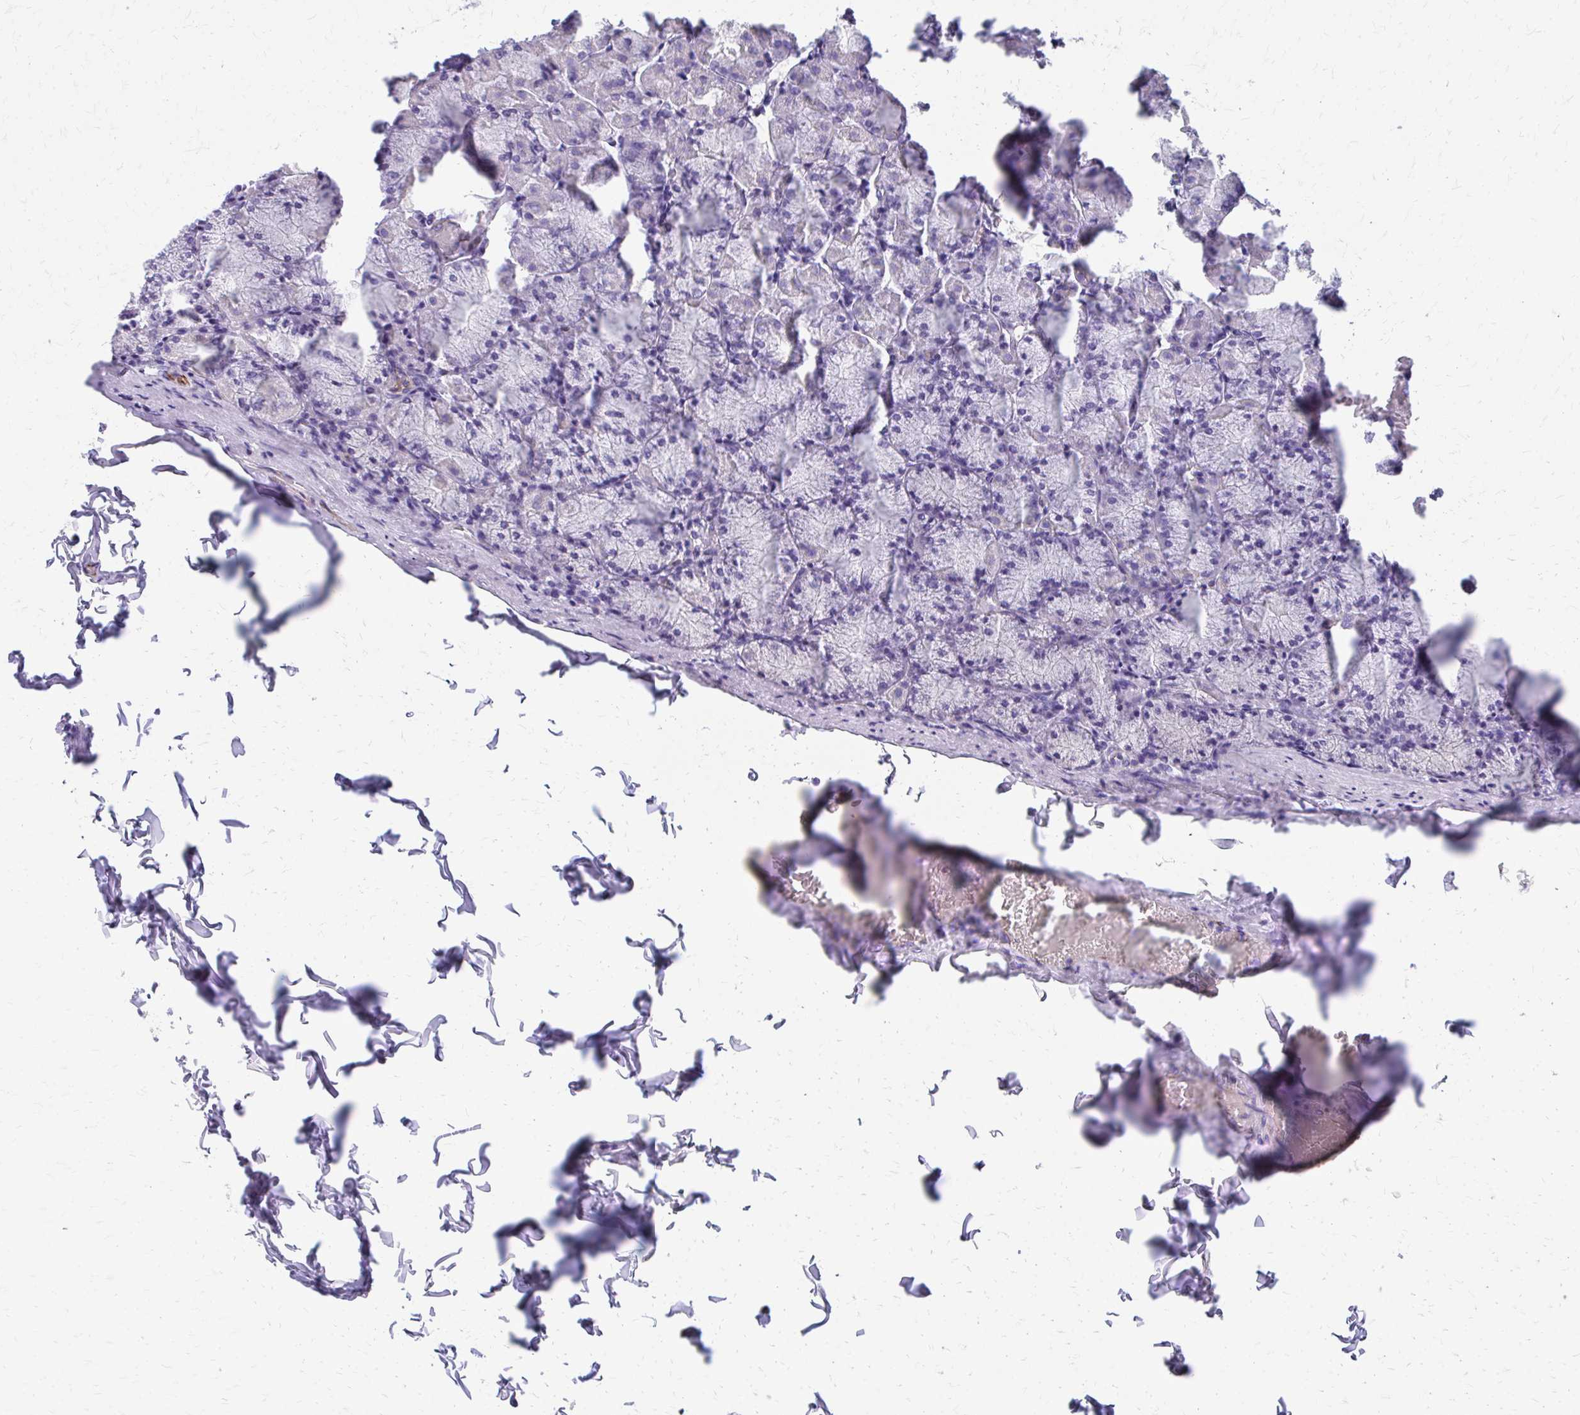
{"staining": {"intensity": "negative", "quantity": "none", "location": "none"}, "tissue": "stomach", "cell_type": "Glandular cells", "image_type": "normal", "snomed": [{"axis": "morphology", "description": "Normal tissue, NOS"}, {"axis": "topography", "description": "Stomach, upper"}], "caption": "This is an immunohistochemistry histopathology image of benign stomach. There is no expression in glandular cells.", "gene": "TRIM6", "patient": {"sex": "female", "age": 56}}